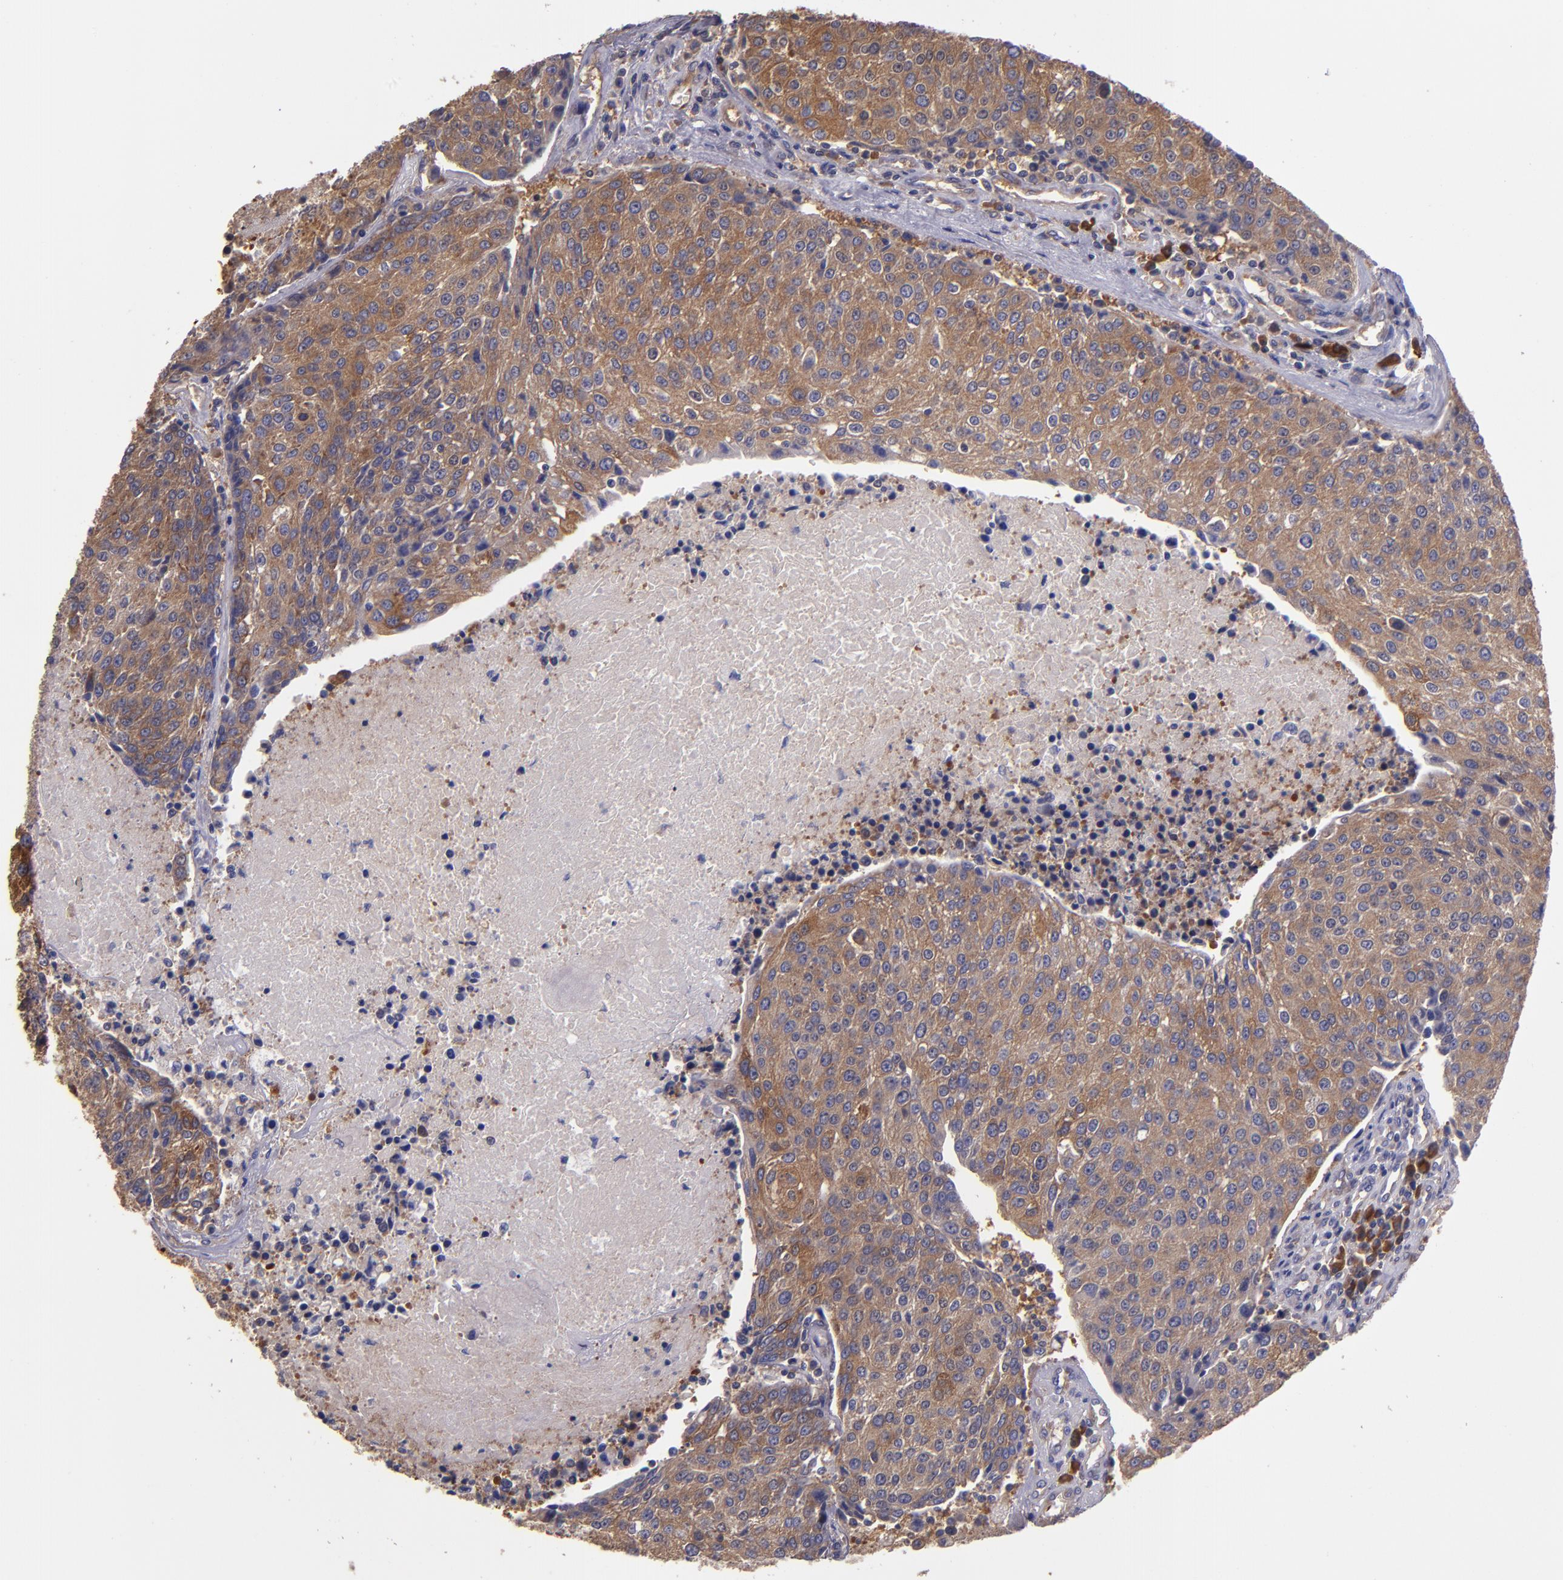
{"staining": {"intensity": "weak", "quantity": ">75%", "location": "cytoplasmic/membranous"}, "tissue": "urothelial cancer", "cell_type": "Tumor cells", "image_type": "cancer", "snomed": [{"axis": "morphology", "description": "Urothelial carcinoma, High grade"}, {"axis": "topography", "description": "Urinary bladder"}], "caption": "Urothelial cancer was stained to show a protein in brown. There is low levels of weak cytoplasmic/membranous expression in approximately >75% of tumor cells.", "gene": "CARS1", "patient": {"sex": "female", "age": 85}}